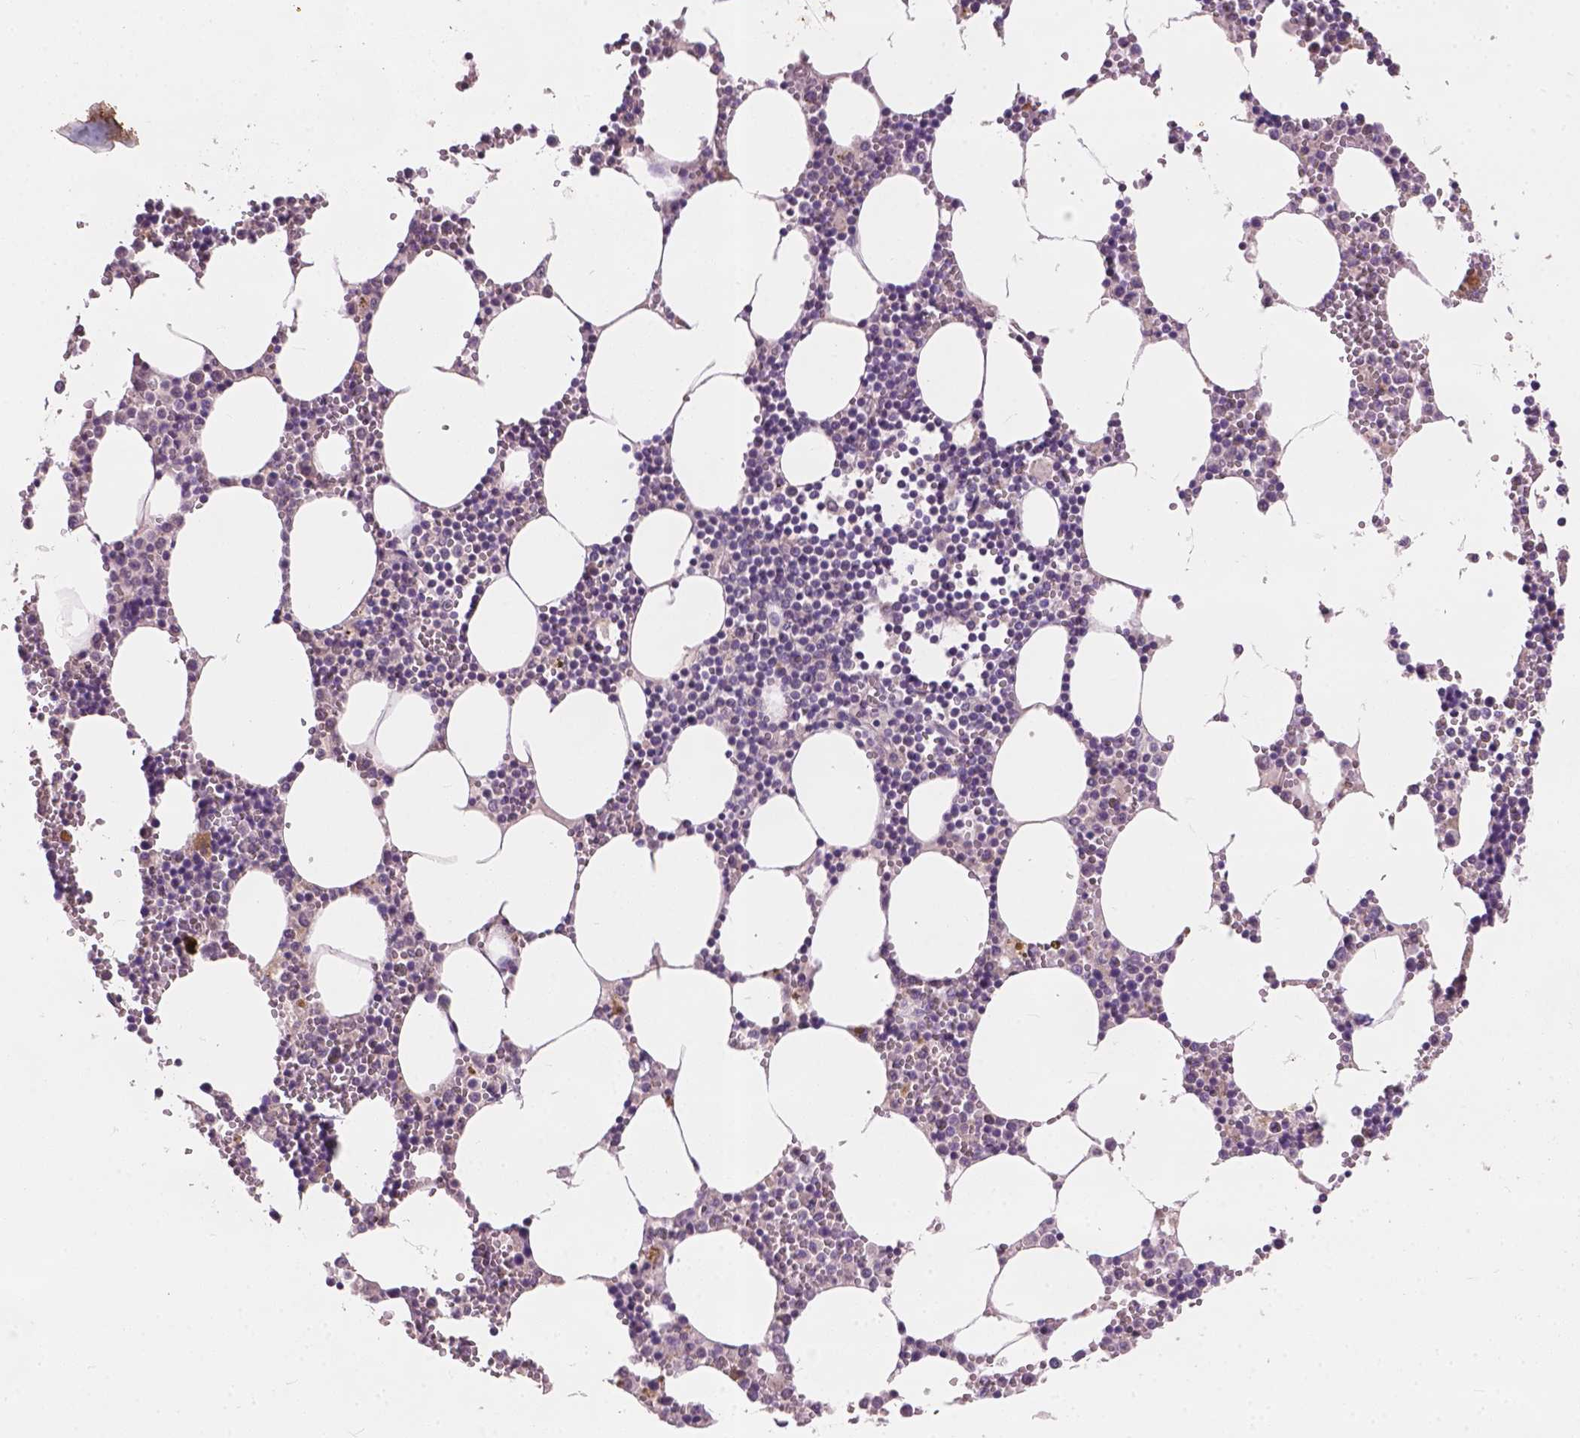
{"staining": {"intensity": "negative", "quantity": "none", "location": "none"}, "tissue": "bone marrow", "cell_type": "Hematopoietic cells", "image_type": "normal", "snomed": [{"axis": "morphology", "description": "Normal tissue, NOS"}, {"axis": "topography", "description": "Bone marrow"}], "caption": "Immunohistochemistry (IHC) histopathology image of benign bone marrow: bone marrow stained with DAB exhibits no significant protein positivity in hematopoietic cells.", "gene": "KRT17", "patient": {"sex": "male", "age": 54}}